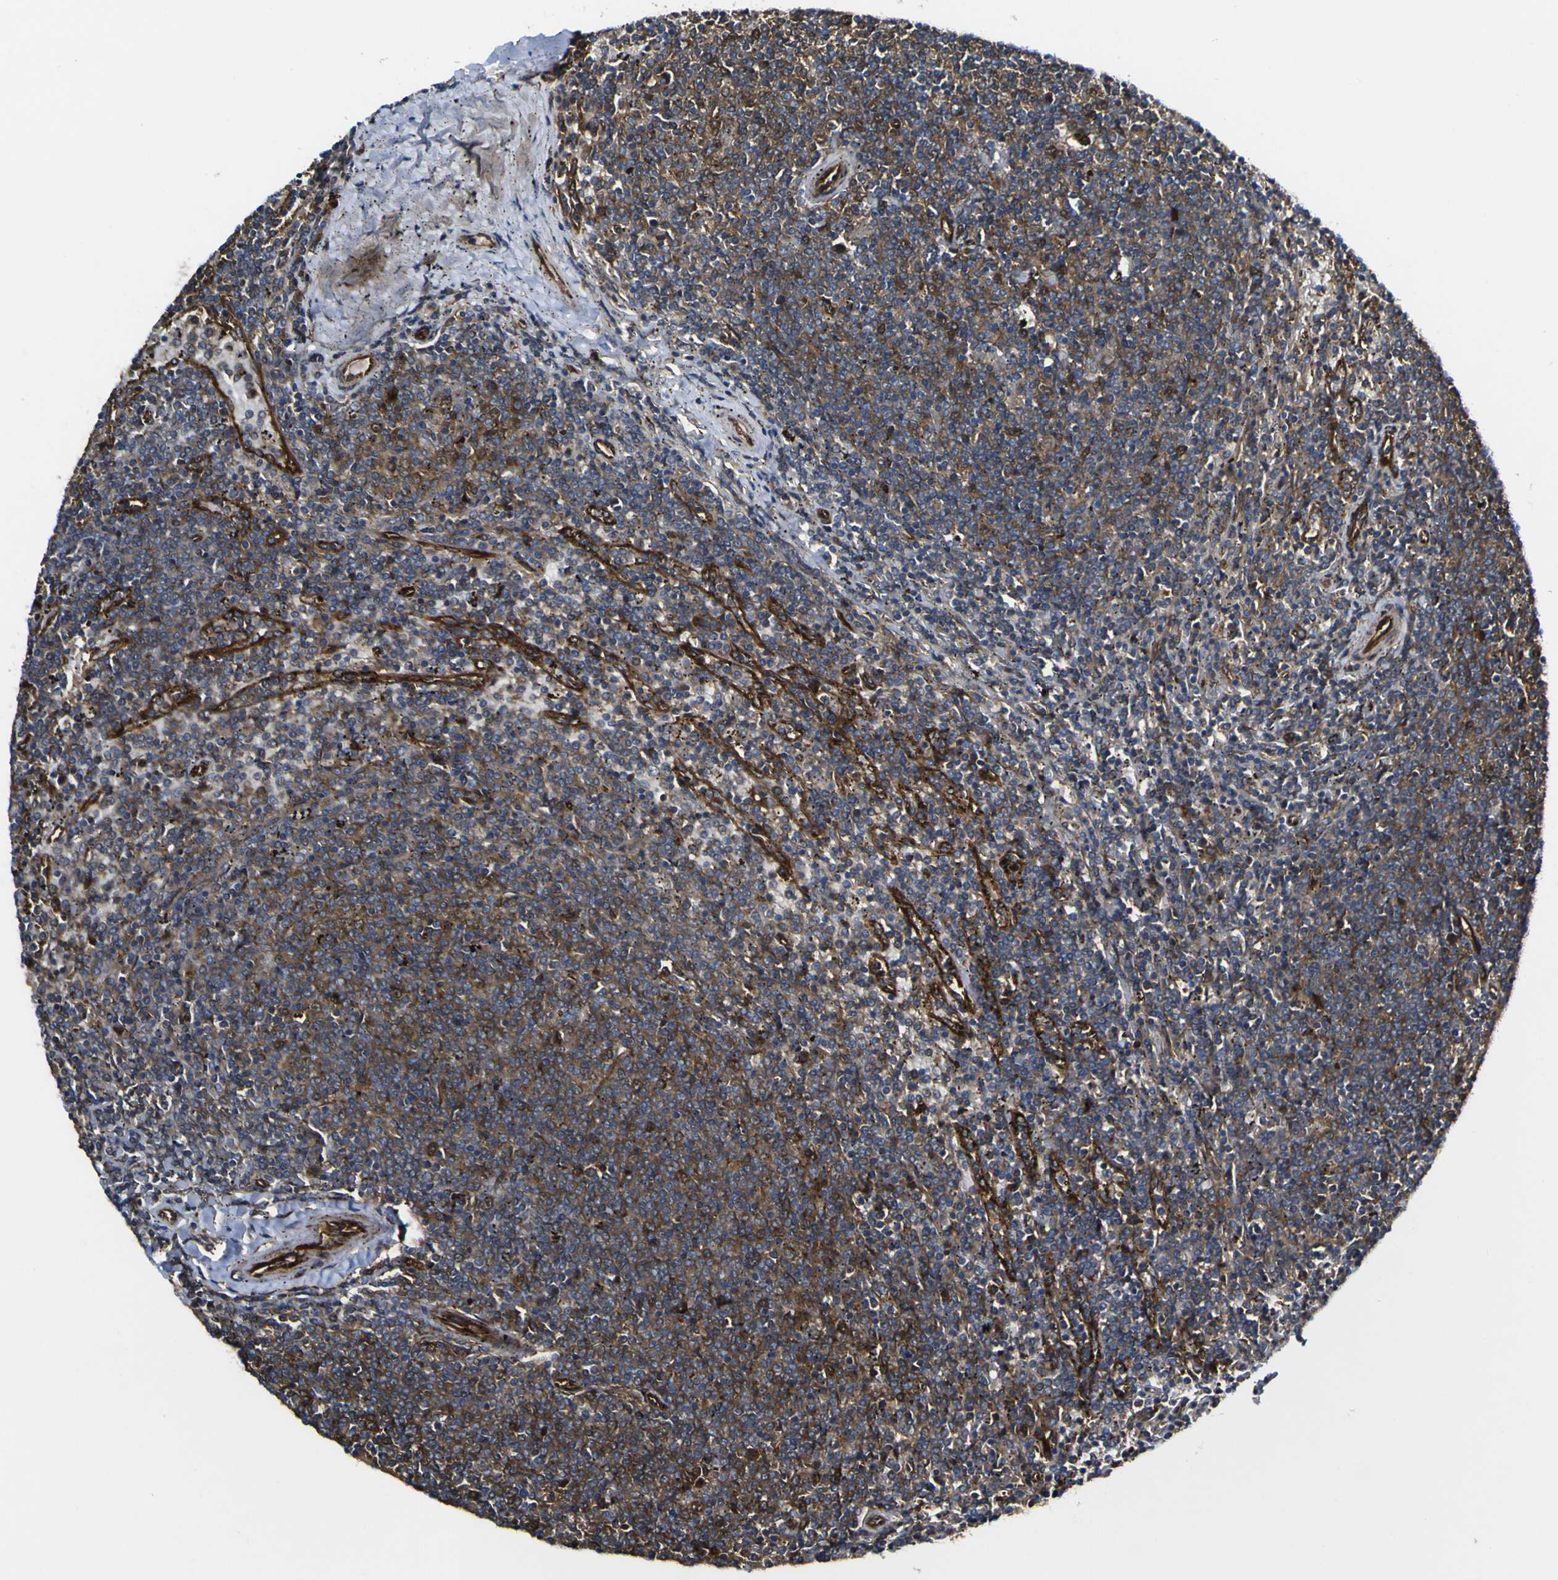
{"staining": {"intensity": "moderate", "quantity": ">75%", "location": "cytoplasmic/membranous"}, "tissue": "lymphoma", "cell_type": "Tumor cells", "image_type": "cancer", "snomed": [{"axis": "morphology", "description": "Malignant lymphoma, non-Hodgkin's type, Low grade"}, {"axis": "topography", "description": "Spleen"}], "caption": "A medium amount of moderate cytoplasmic/membranous expression is appreciated in approximately >75% of tumor cells in low-grade malignant lymphoma, non-Hodgkin's type tissue.", "gene": "ECE1", "patient": {"sex": "female", "age": 50}}